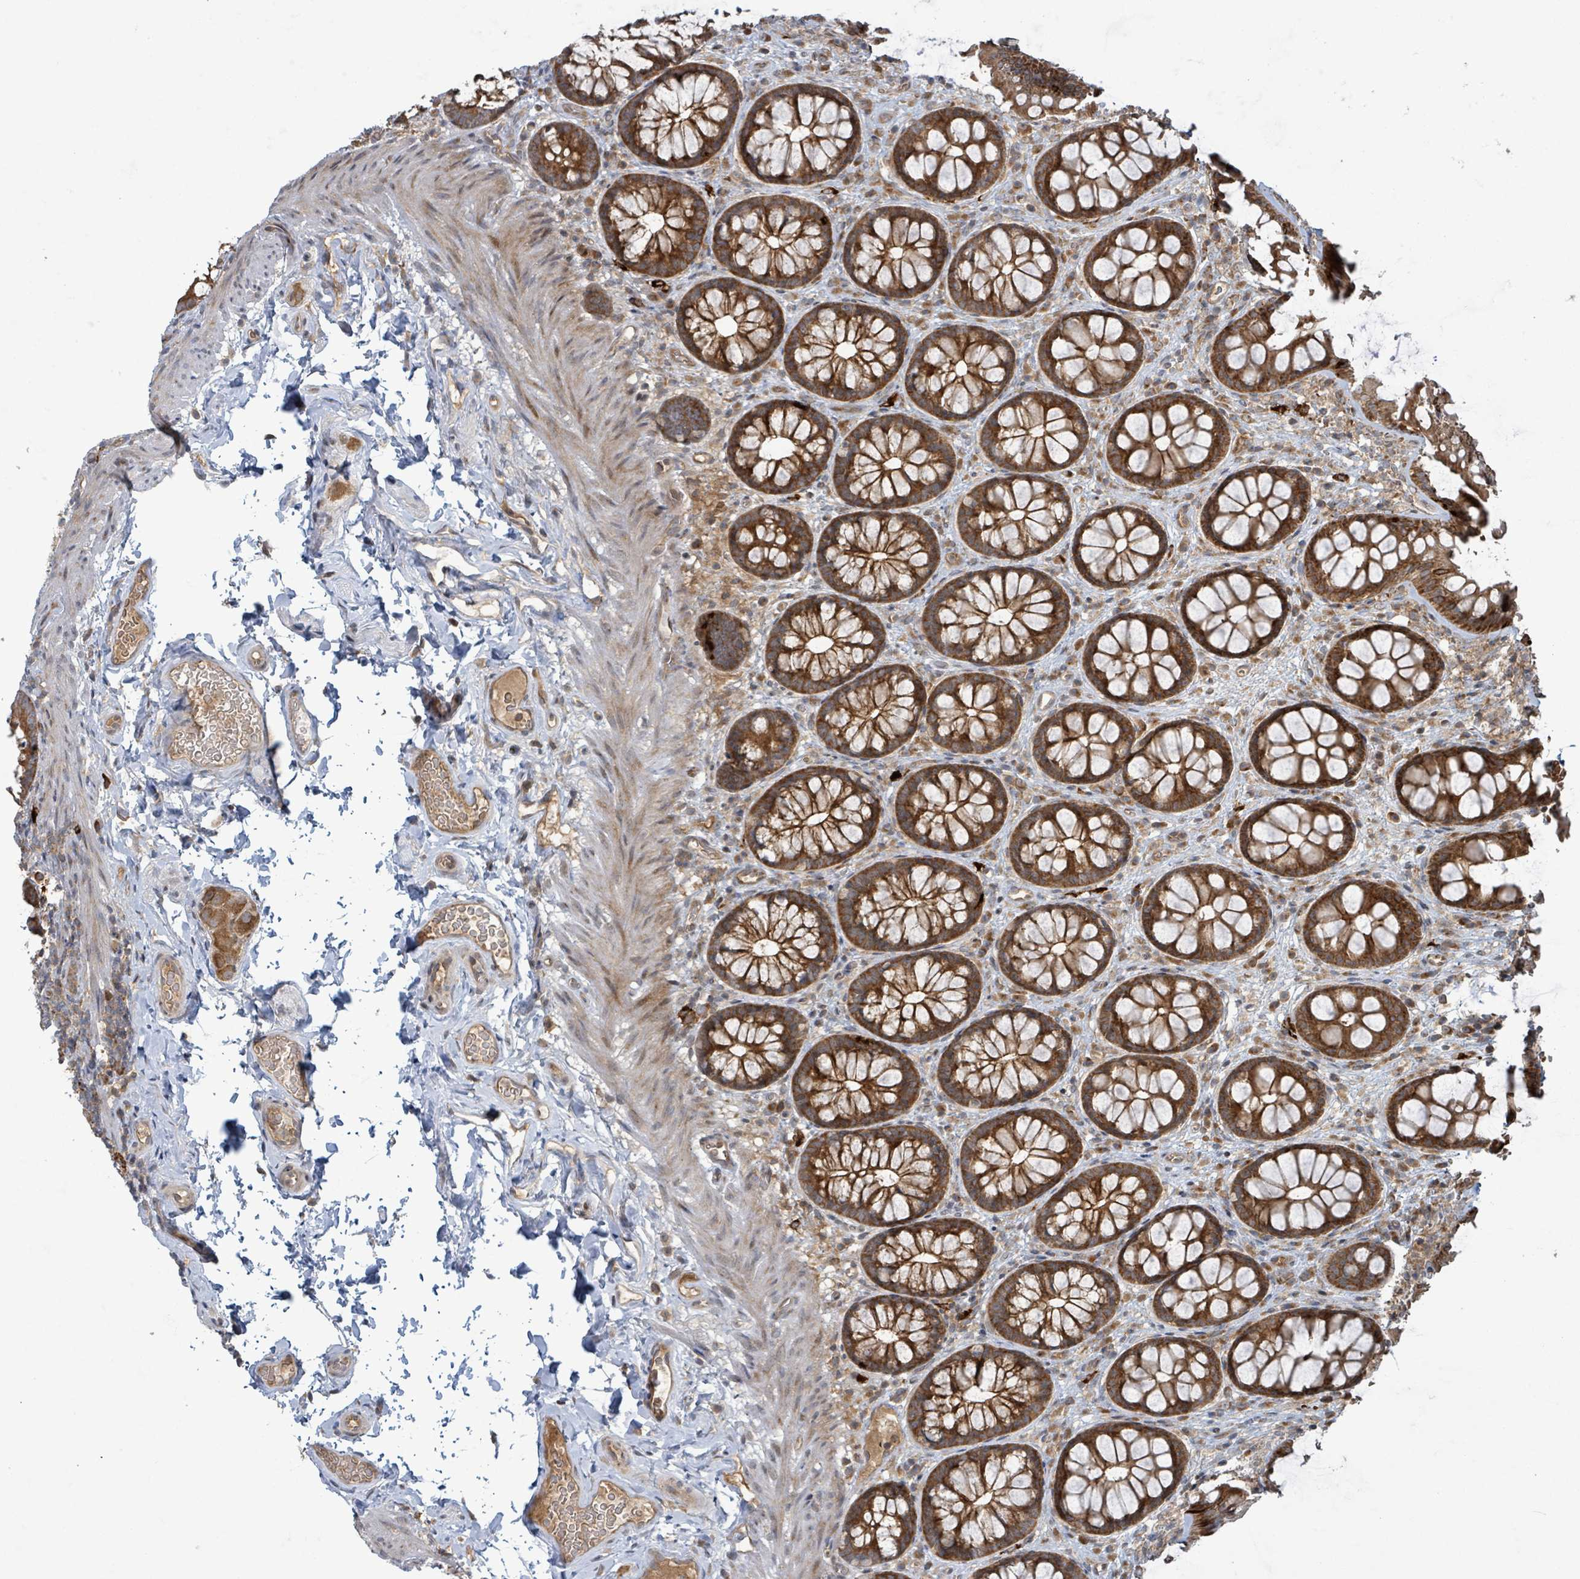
{"staining": {"intensity": "moderate", "quantity": "25%-75%", "location": "cytoplasmic/membranous"}, "tissue": "colon", "cell_type": "Endothelial cells", "image_type": "normal", "snomed": [{"axis": "morphology", "description": "Normal tissue, NOS"}, {"axis": "topography", "description": "Colon"}], "caption": "A high-resolution histopathology image shows immunohistochemistry staining of normal colon, which exhibits moderate cytoplasmic/membranous expression in about 25%-75% of endothelial cells. The staining was performed using DAB (3,3'-diaminobenzidine), with brown indicating positive protein expression. Nuclei are stained blue with hematoxylin.", "gene": "OR51E1", "patient": {"sex": "male", "age": 46}}